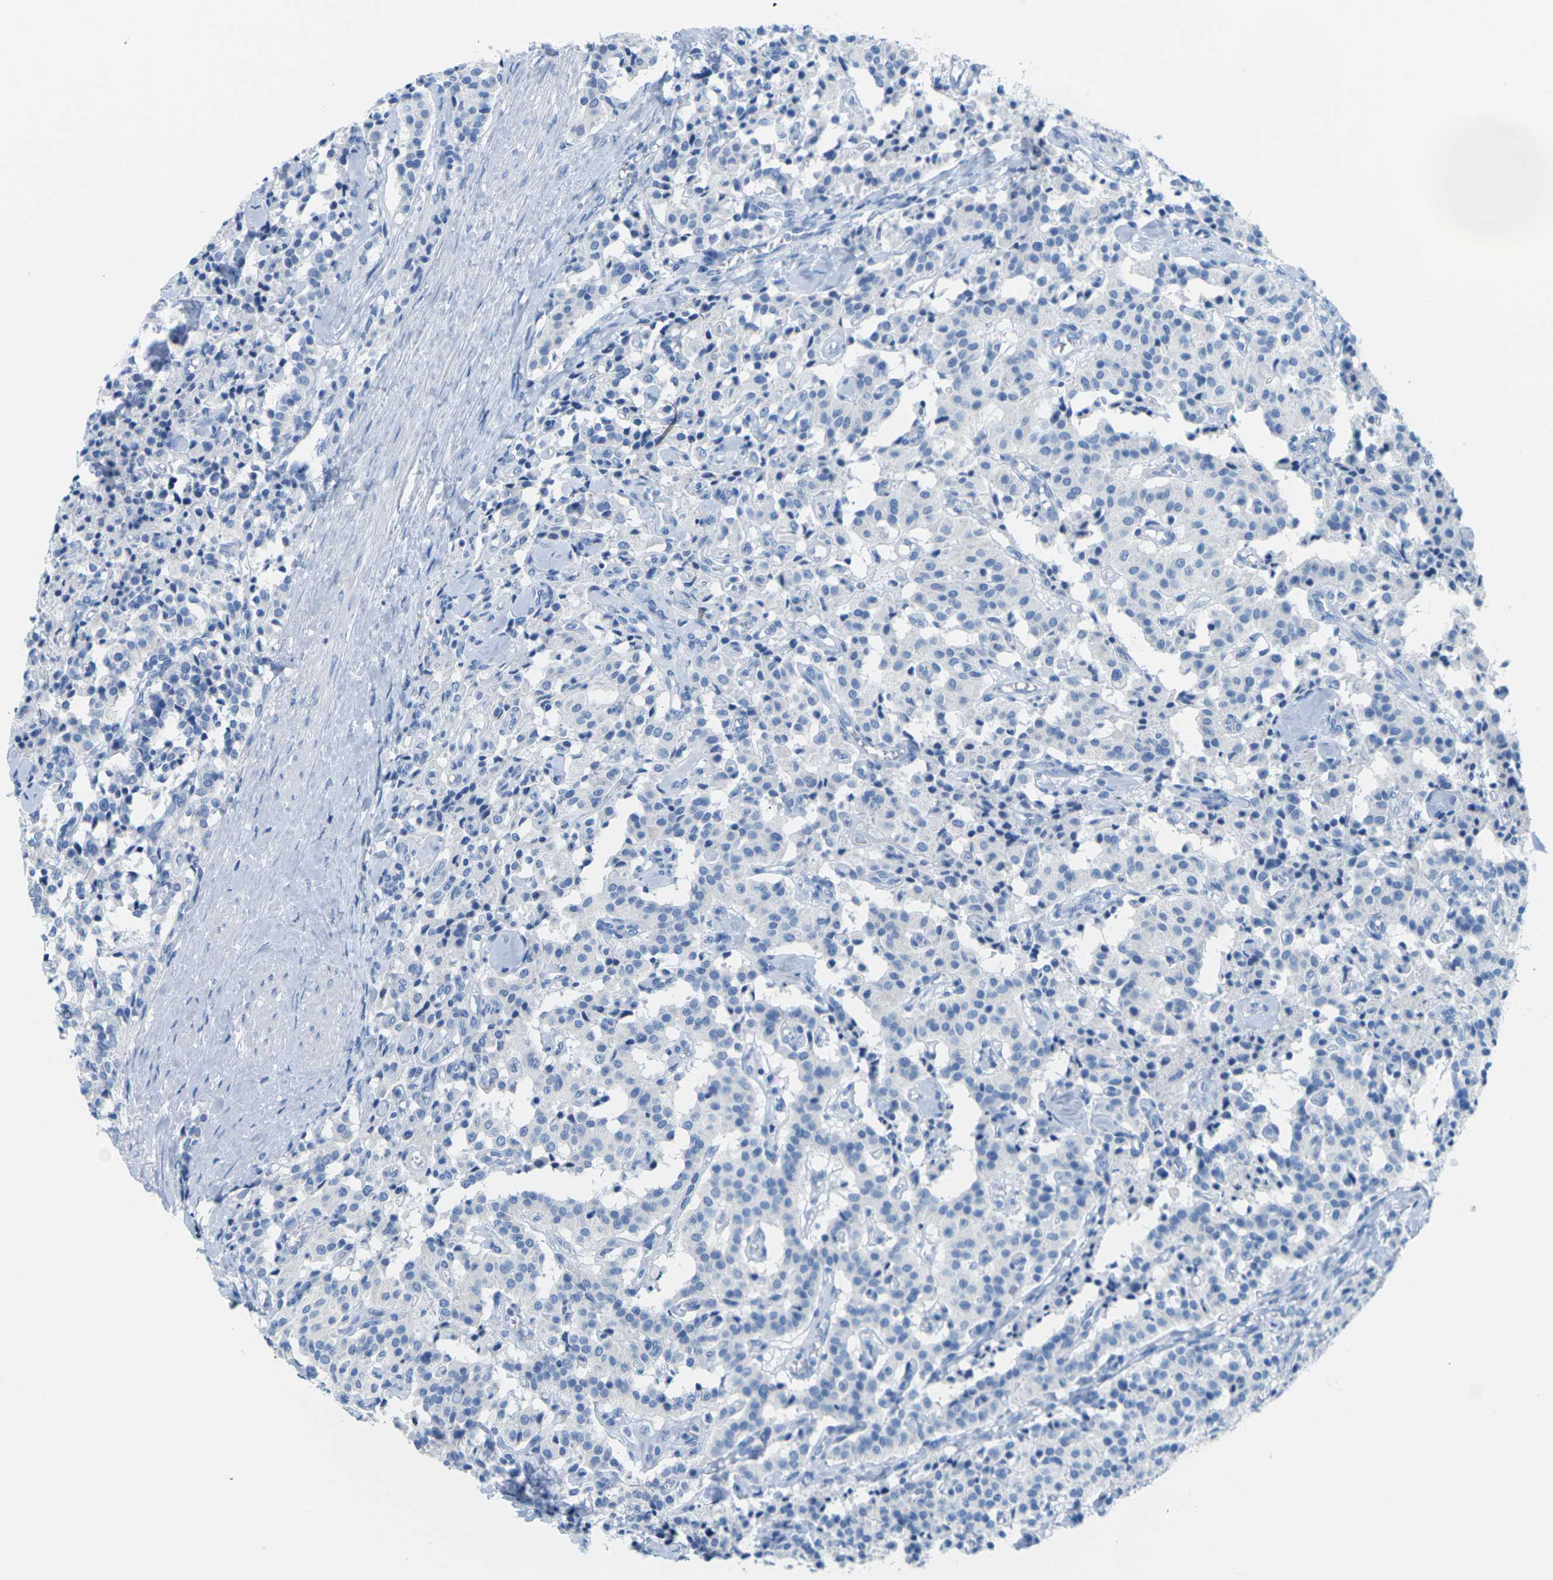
{"staining": {"intensity": "negative", "quantity": "none", "location": "none"}, "tissue": "carcinoid", "cell_type": "Tumor cells", "image_type": "cancer", "snomed": [{"axis": "morphology", "description": "Carcinoid, malignant, NOS"}, {"axis": "topography", "description": "Lung"}], "caption": "DAB (3,3'-diaminobenzidine) immunohistochemical staining of human carcinoid displays no significant expression in tumor cells.", "gene": "SLC12A1", "patient": {"sex": "male", "age": 30}}